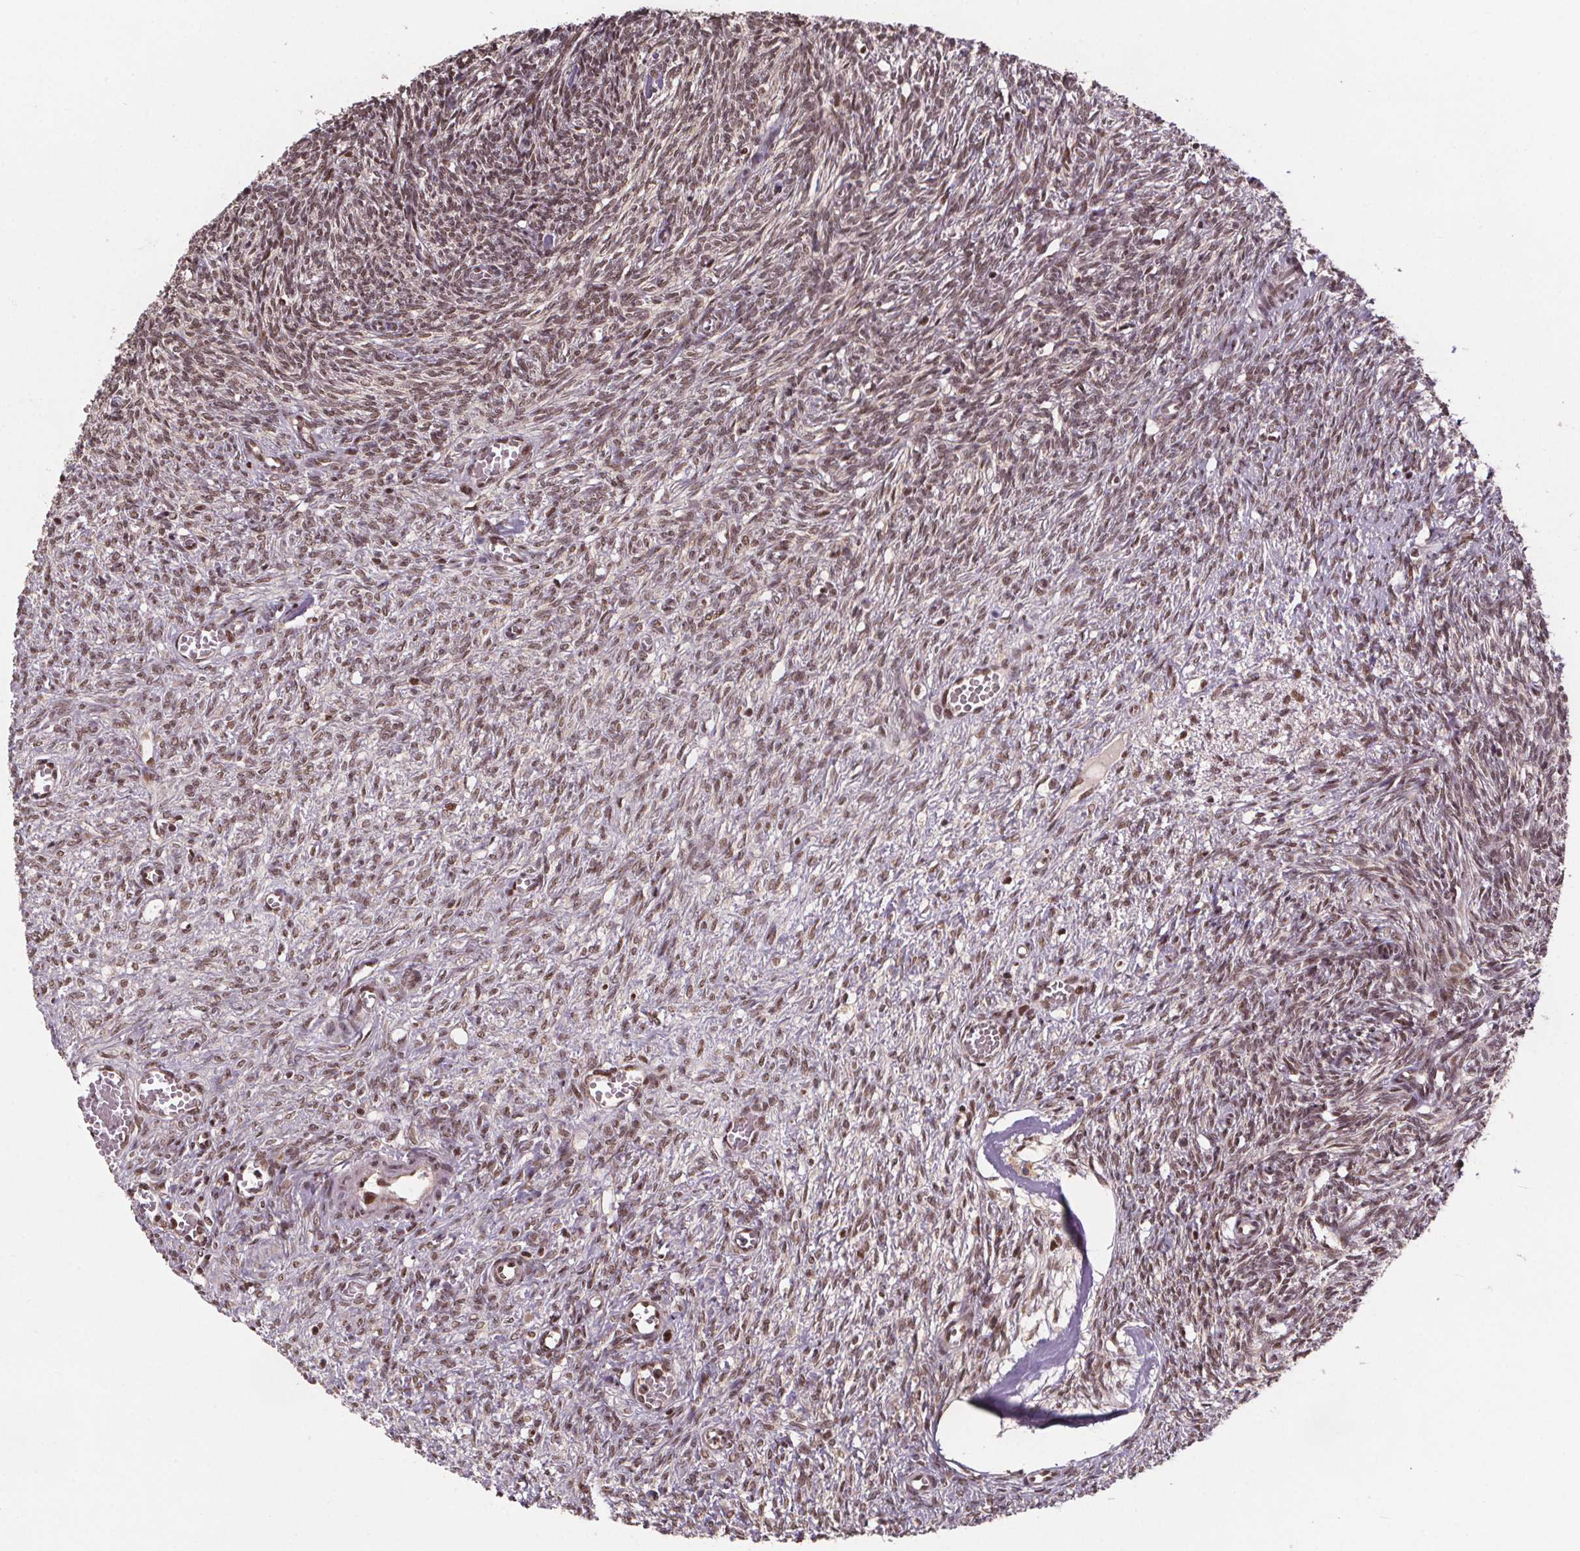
{"staining": {"intensity": "moderate", "quantity": ">75%", "location": "nuclear"}, "tissue": "ovary", "cell_type": "Ovarian stroma cells", "image_type": "normal", "snomed": [{"axis": "morphology", "description": "Normal tissue, NOS"}, {"axis": "topography", "description": "Ovary"}], "caption": "Ovary stained for a protein (brown) demonstrates moderate nuclear positive expression in approximately >75% of ovarian stroma cells.", "gene": "JARID2", "patient": {"sex": "female", "age": 46}}